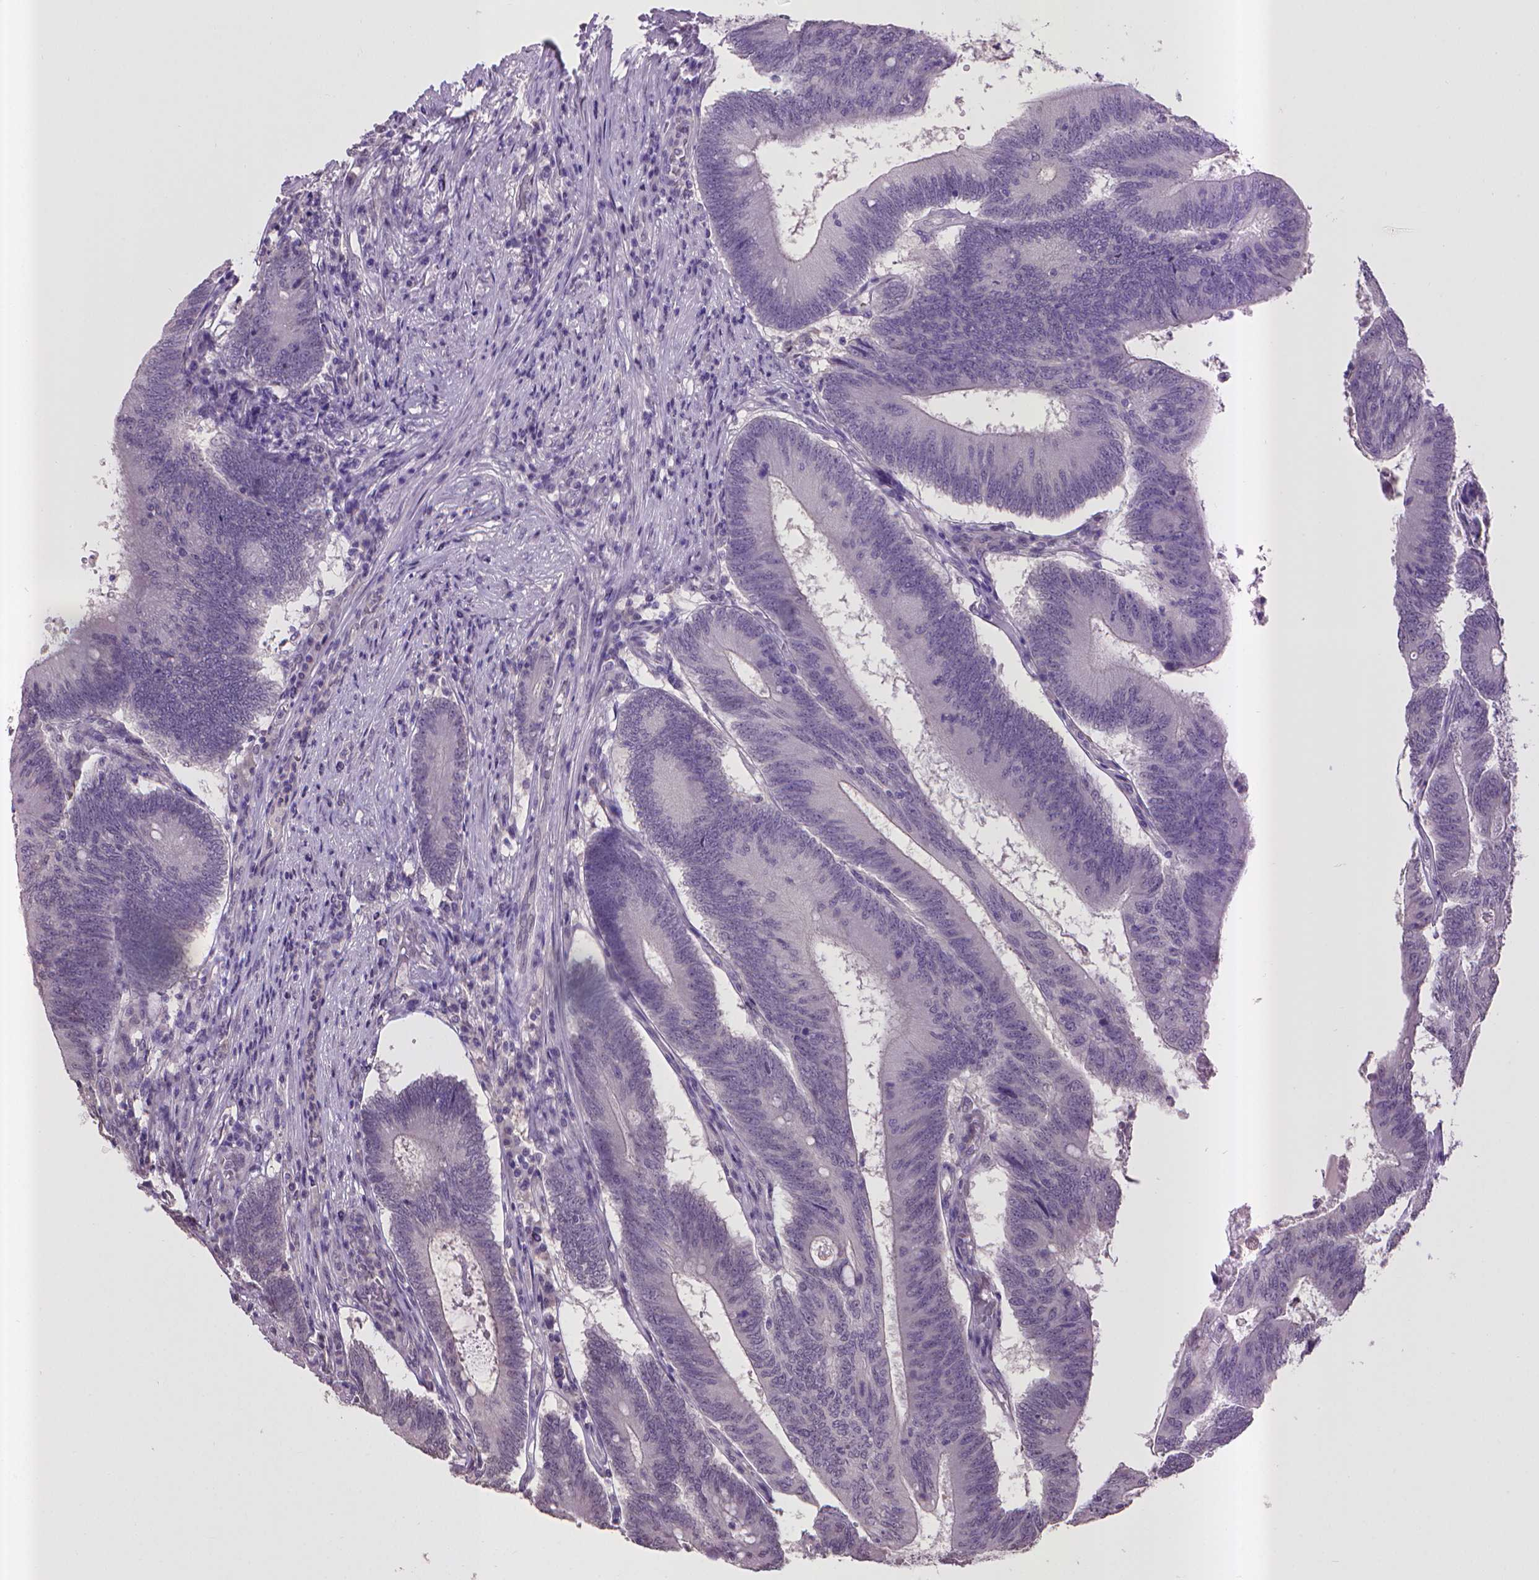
{"staining": {"intensity": "negative", "quantity": "none", "location": "none"}, "tissue": "colorectal cancer", "cell_type": "Tumor cells", "image_type": "cancer", "snomed": [{"axis": "morphology", "description": "Adenocarcinoma, NOS"}, {"axis": "topography", "description": "Colon"}], "caption": "Tumor cells show no significant expression in adenocarcinoma (colorectal).", "gene": "CPM", "patient": {"sex": "female", "age": 70}}